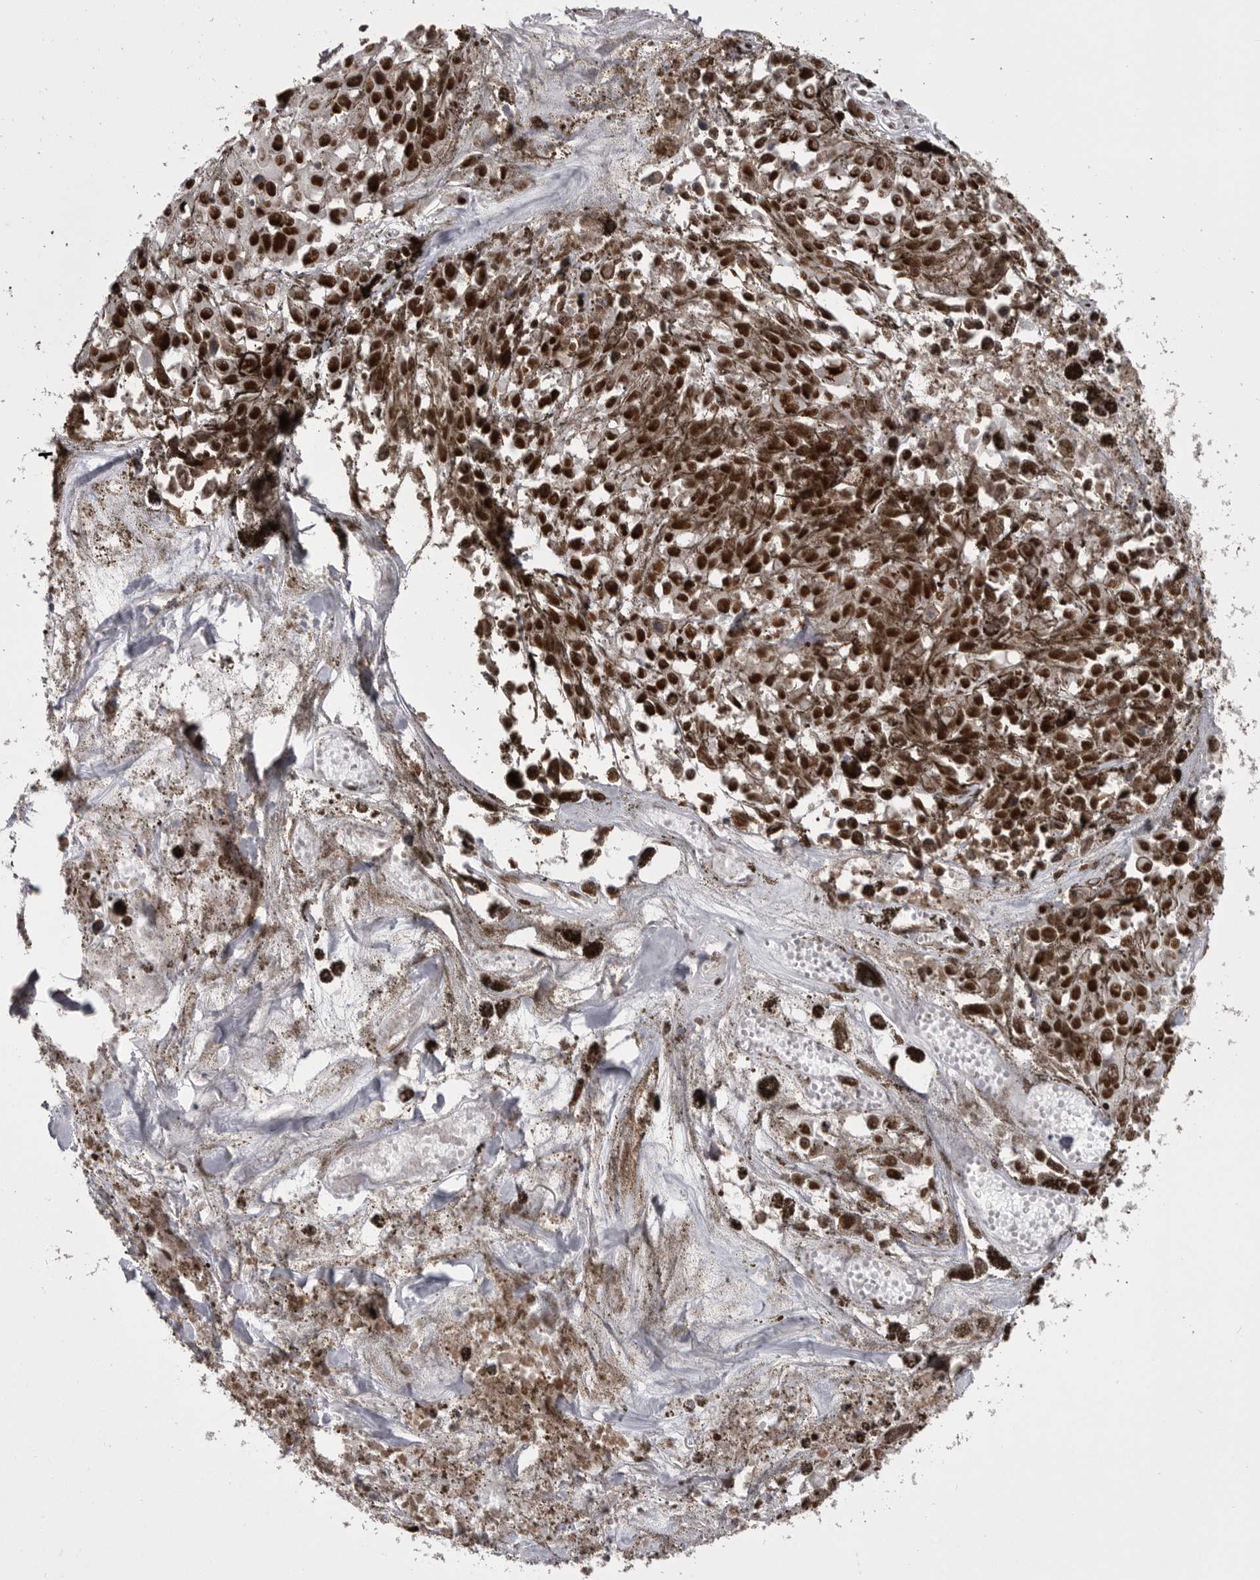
{"staining": {"intensity": "strong", "quantity": ">75%", "location": "nuclear"}, "tissue": "melanoma", "cell_type": "Tumor cells", "image_type": "cancer", "snomed": [{"axis": "morphology", "description": "Malignant melanoma, Metastatic site"}, {"axis": "topography", "description": "Lymph node"}], "caption": "There is high levels of strong nuclear positivity in tumor cells of malignant melanoma (metastatic site), as demonstrated by immunohistochemical staining (brown color).", "gene": "MEPCE", "patient": {"sex": "male", "age": 59}}